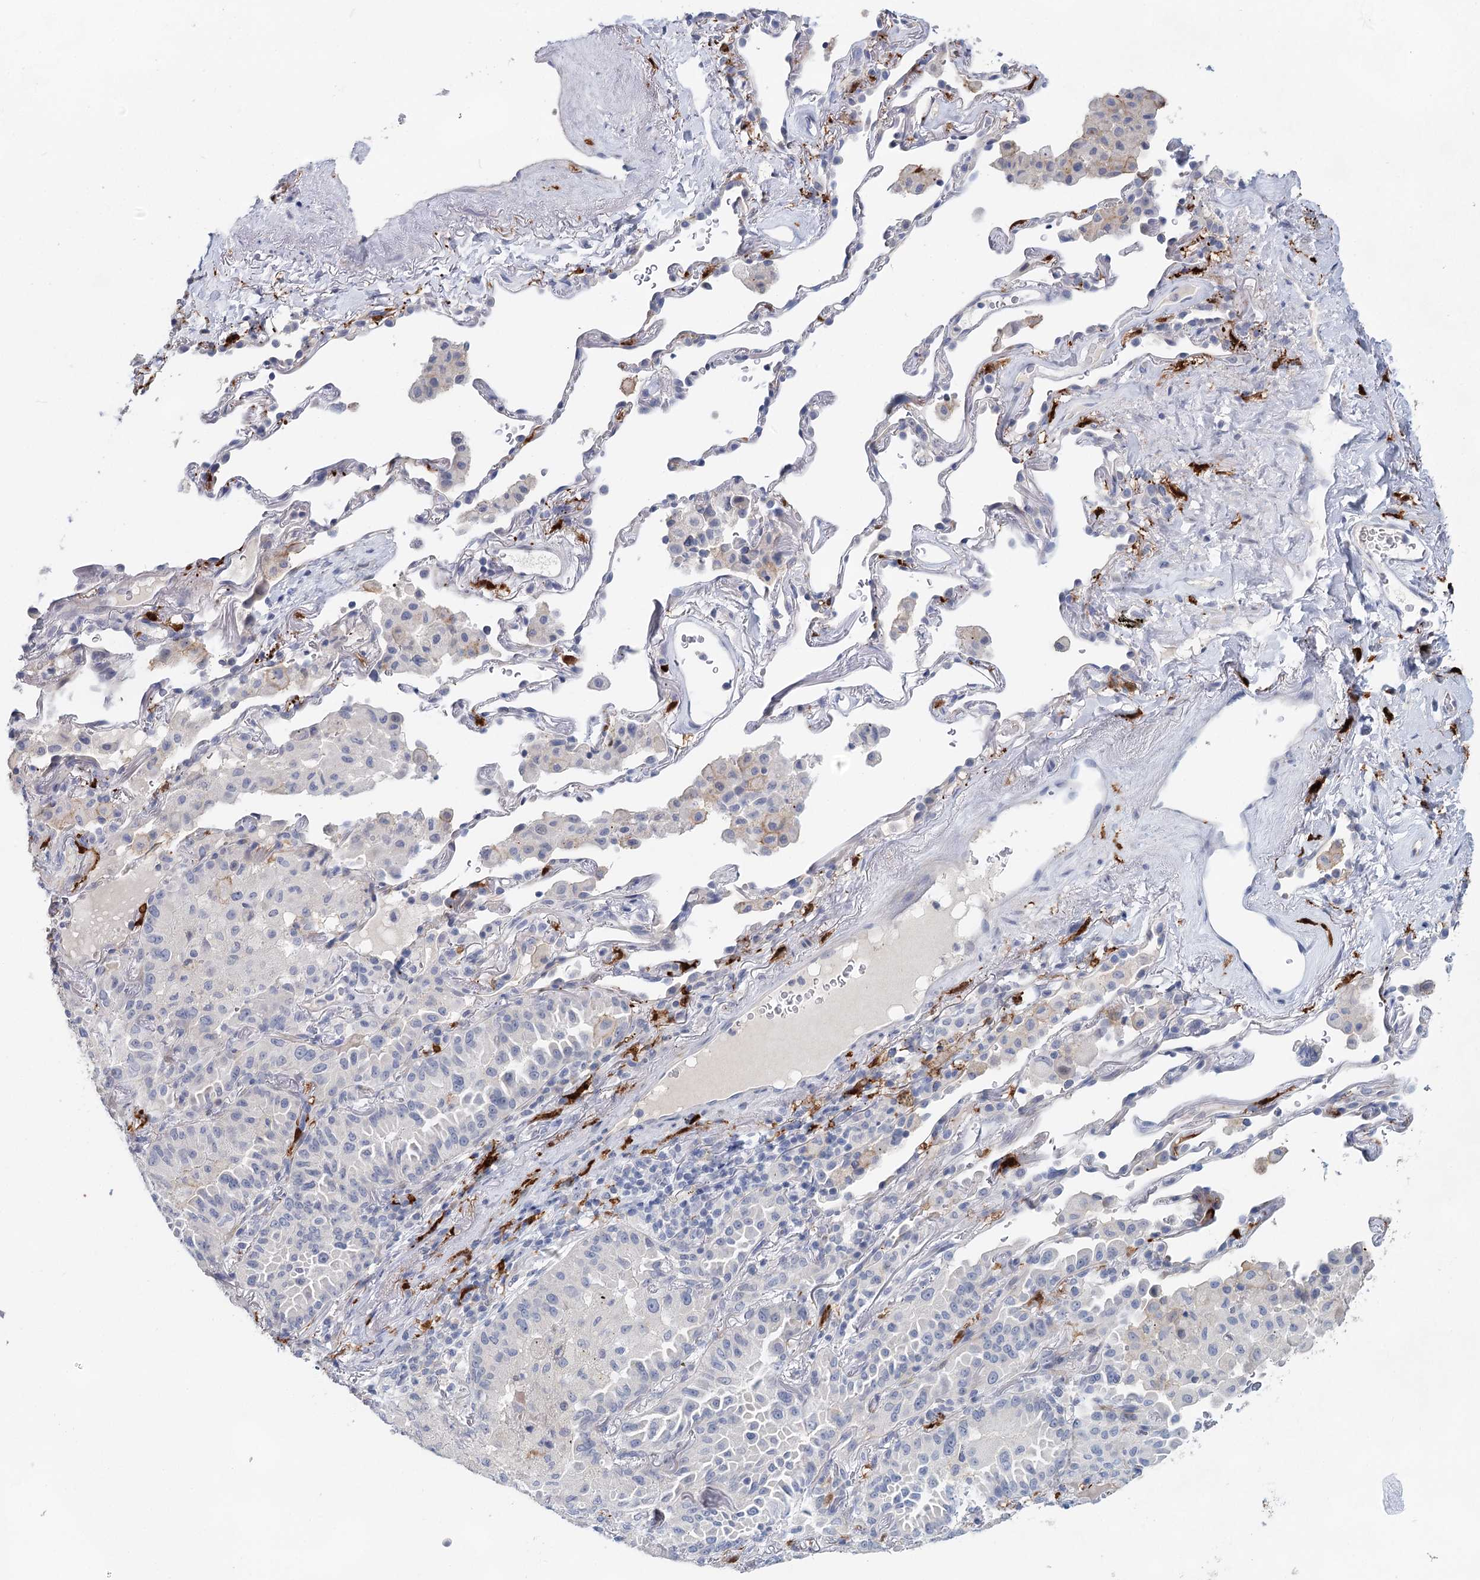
{"staining": {"intensity": "negative", "quantity": "none", "location": "none"}, "tissue": "lung cancer", "cell_type": "Tumor cells", "image_type": "cancer", "snomed": [{"axis": "morphology", "description": "Adenocarcinoma, NOS"}, {"axis": "topography", "description": "Lung"}], "caption": "Photomicrograph shows no protein positivity in tumor cells of lung adenocarcinoma tissue. (IHC, brightfield microscopy, high magnification).", "gene": "SLC19A3", "patient": {"sex": "female", "age": 69}}